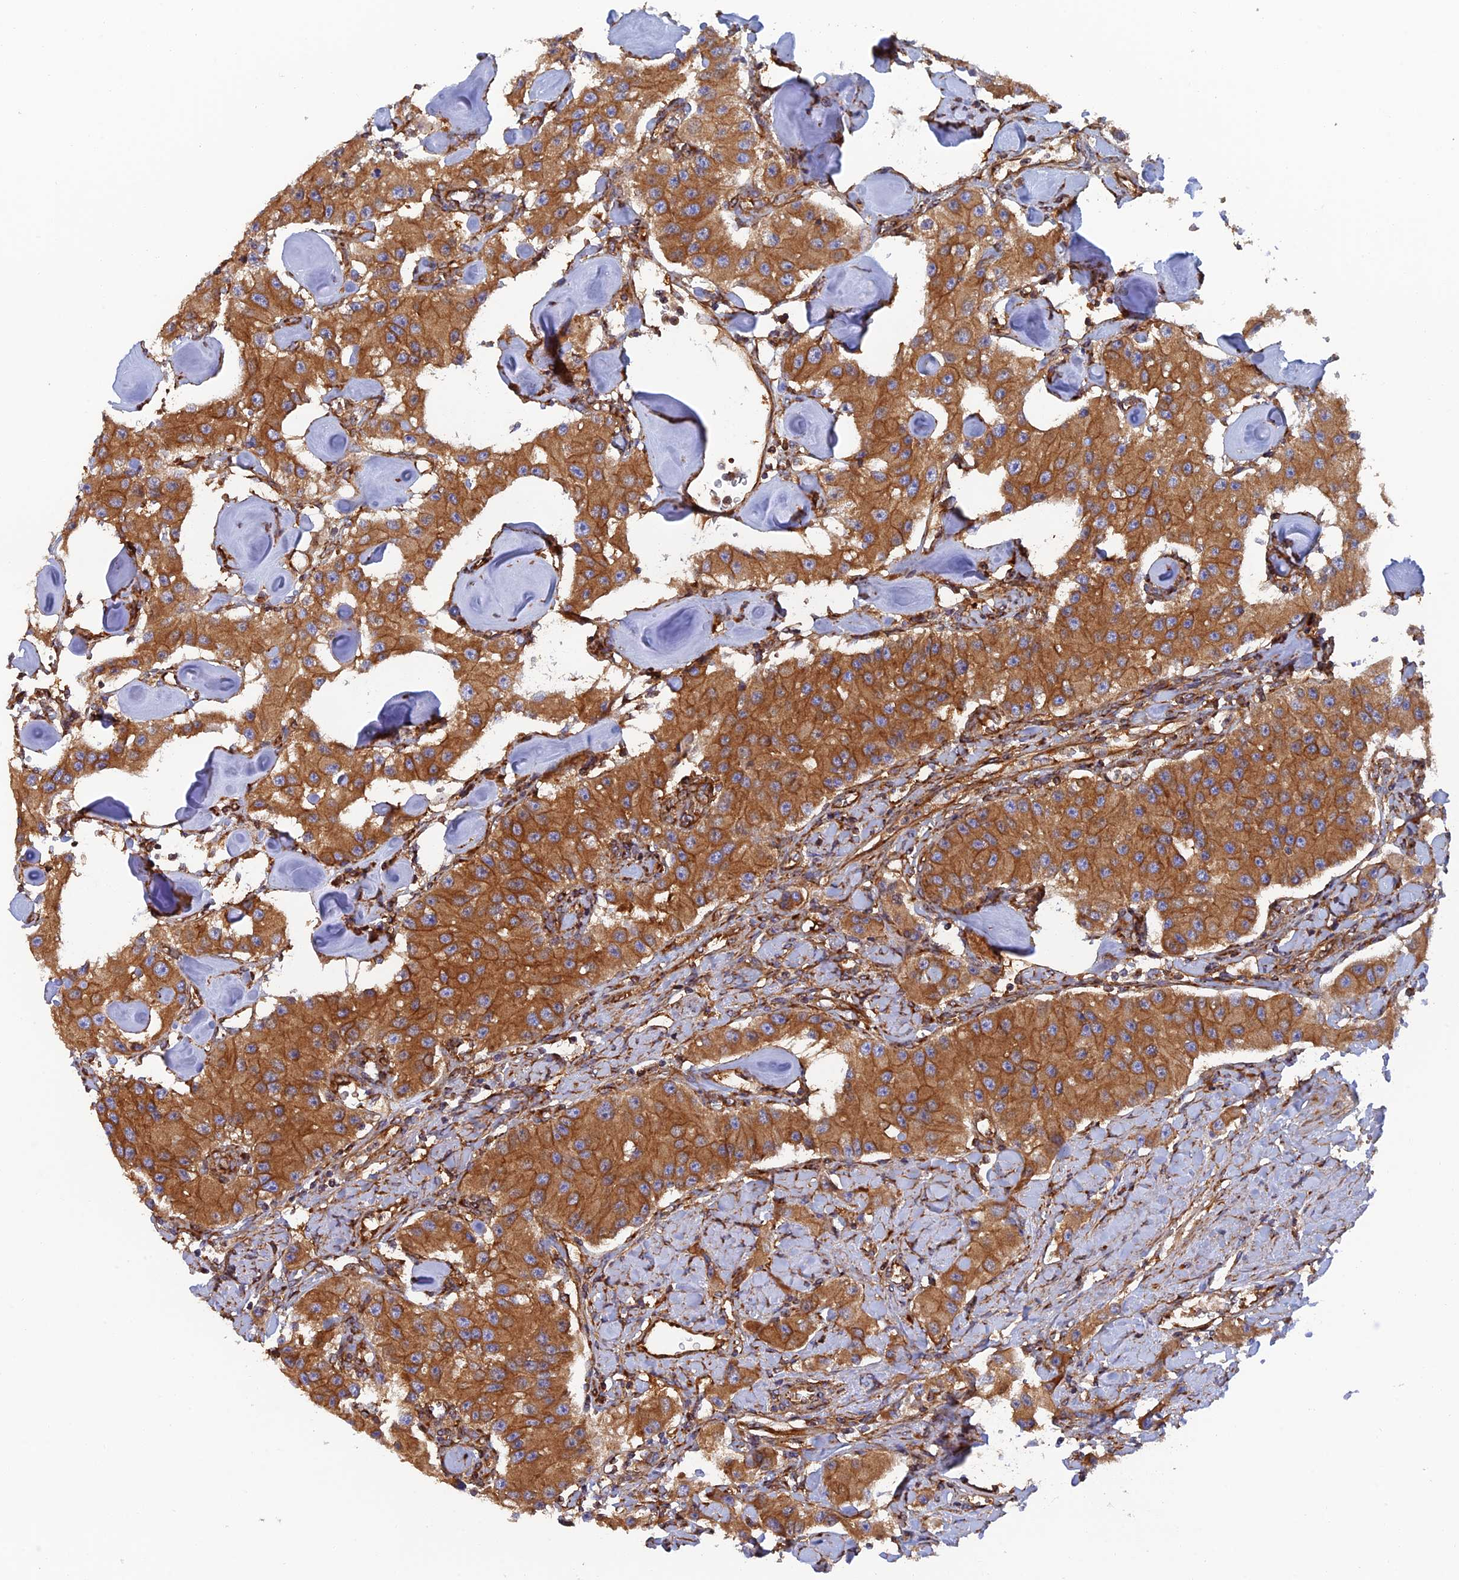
{"staining": {"intensity": "strong", "quantity": ">75%", "location": "cytoplasmic/membranous"}, "tissue": "carcinoid", "cell_type": "Tumor cells", "image_type": "cancer", "snomed": [{"axis": "morphology", "description": "Carcinoid, malignant, NOS"}, {"axis": "topography", "description": "Pancreas"}], "caption": "Immunohistochemistry (IHC) of carcinoid shows high levels of strong cytoplasmic/membranous expression in approximately >75% of tumor cells. The protein is shown in brown color, while the nuclei are stained blue.", "gene": "DCTN2", "patient": {"sex": "male", "age": 41}}